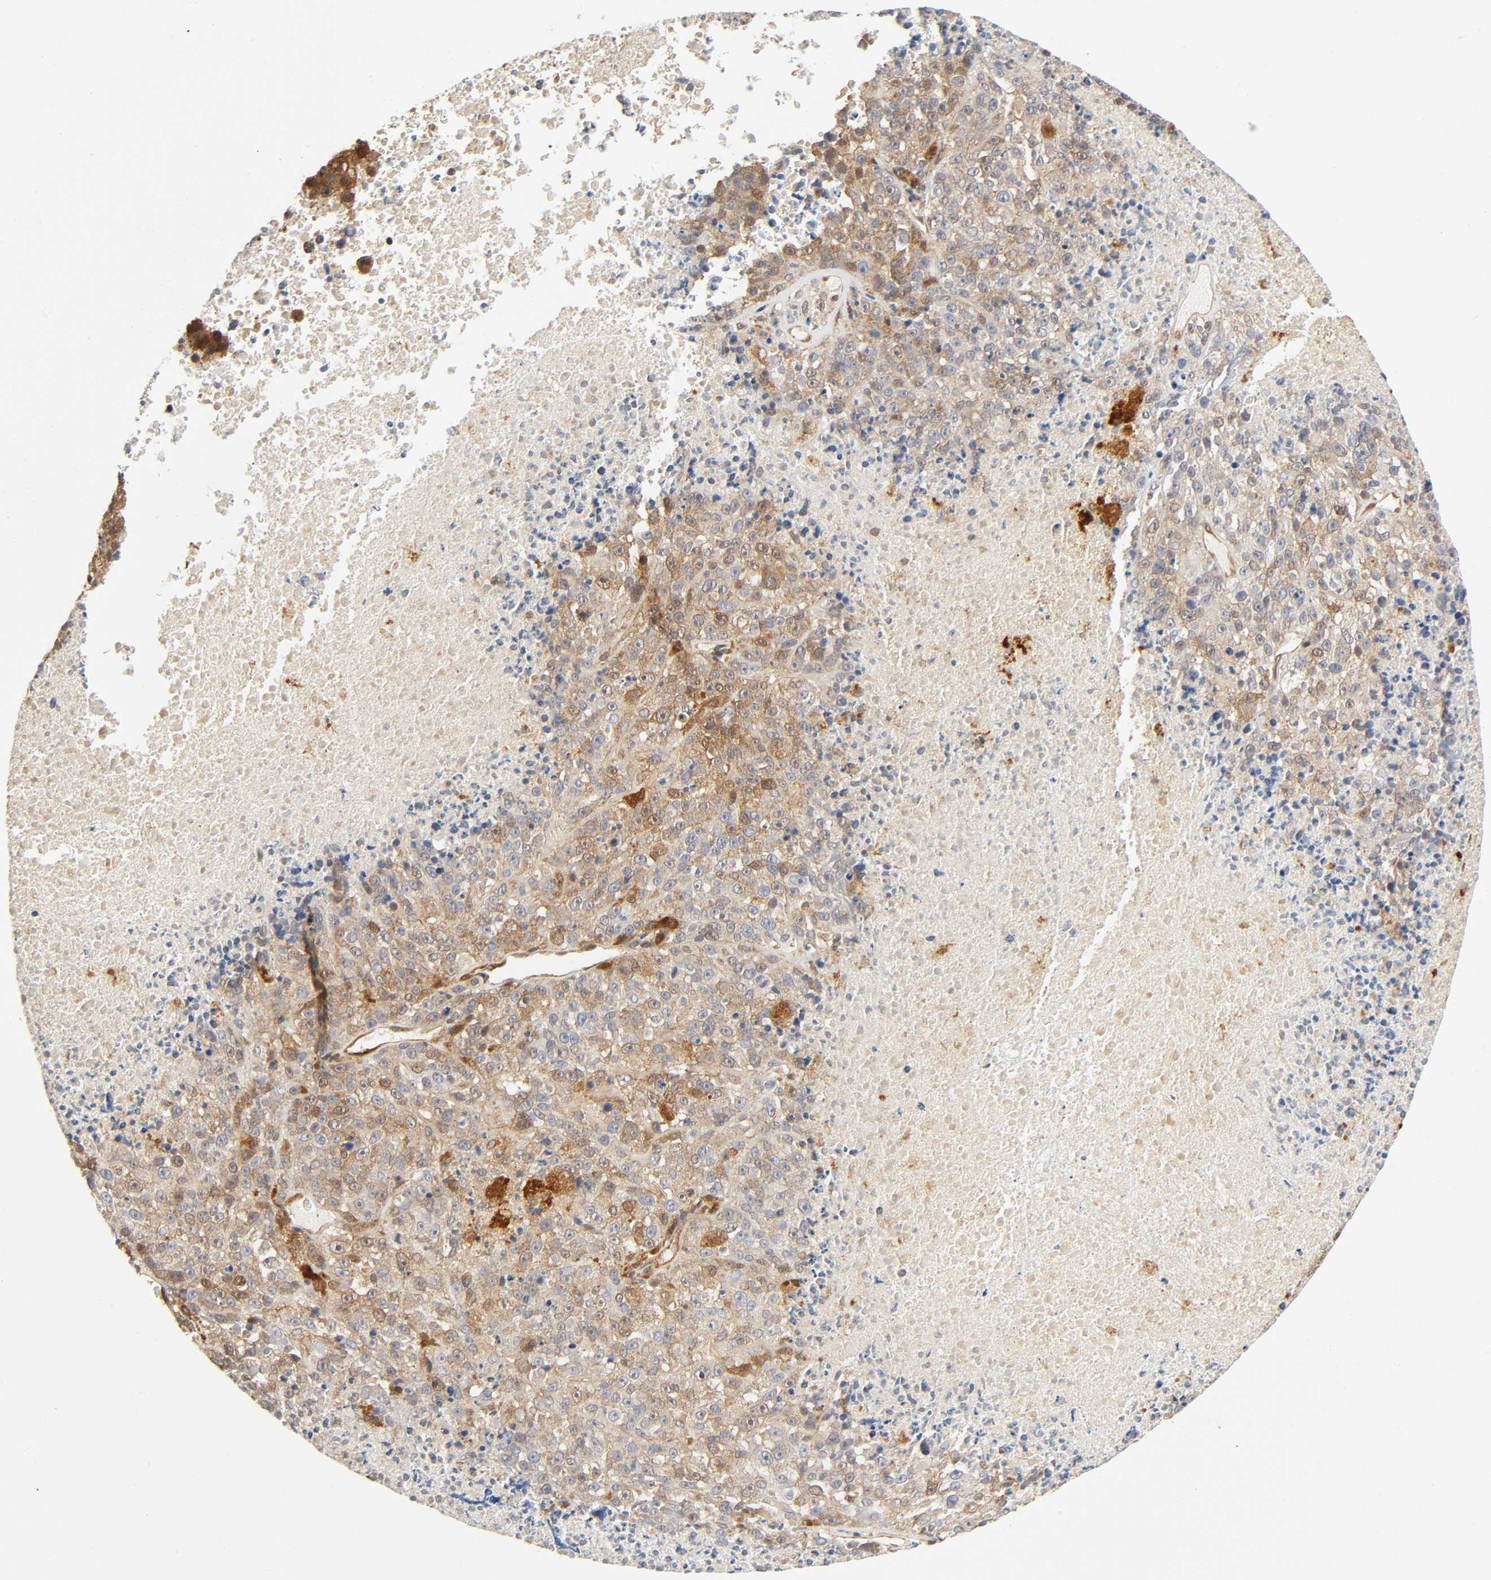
{"staining": {"intensity": "weak", "quantity": ">75%", "location": "cytoplasmic/membranous"}, "tissue": "melanoma", "cell_type": "Tumor cells", "image_type": "cancer", "snomed": [{"axis": "morphology", "description": "Malignant melanoma, Metastatic site"}, {"axis": "topography", "description": "Cerebral cortex"}], "caption": "High-power microscopy captured an immunohistochemistry (IHC) image of malignant melanoma (metastatic site), revealing weak cytoplasmic/membranous positivity in approximately >75% of tumor cells. The staining is performed using DAB (3,3'-diaminobenzidine) brown chromogen to label protein expression. The nuclei are counter-stained blue using hematoxylin.", "gene": "CASP9", "patient": {"sex": "female", "age": 52}}